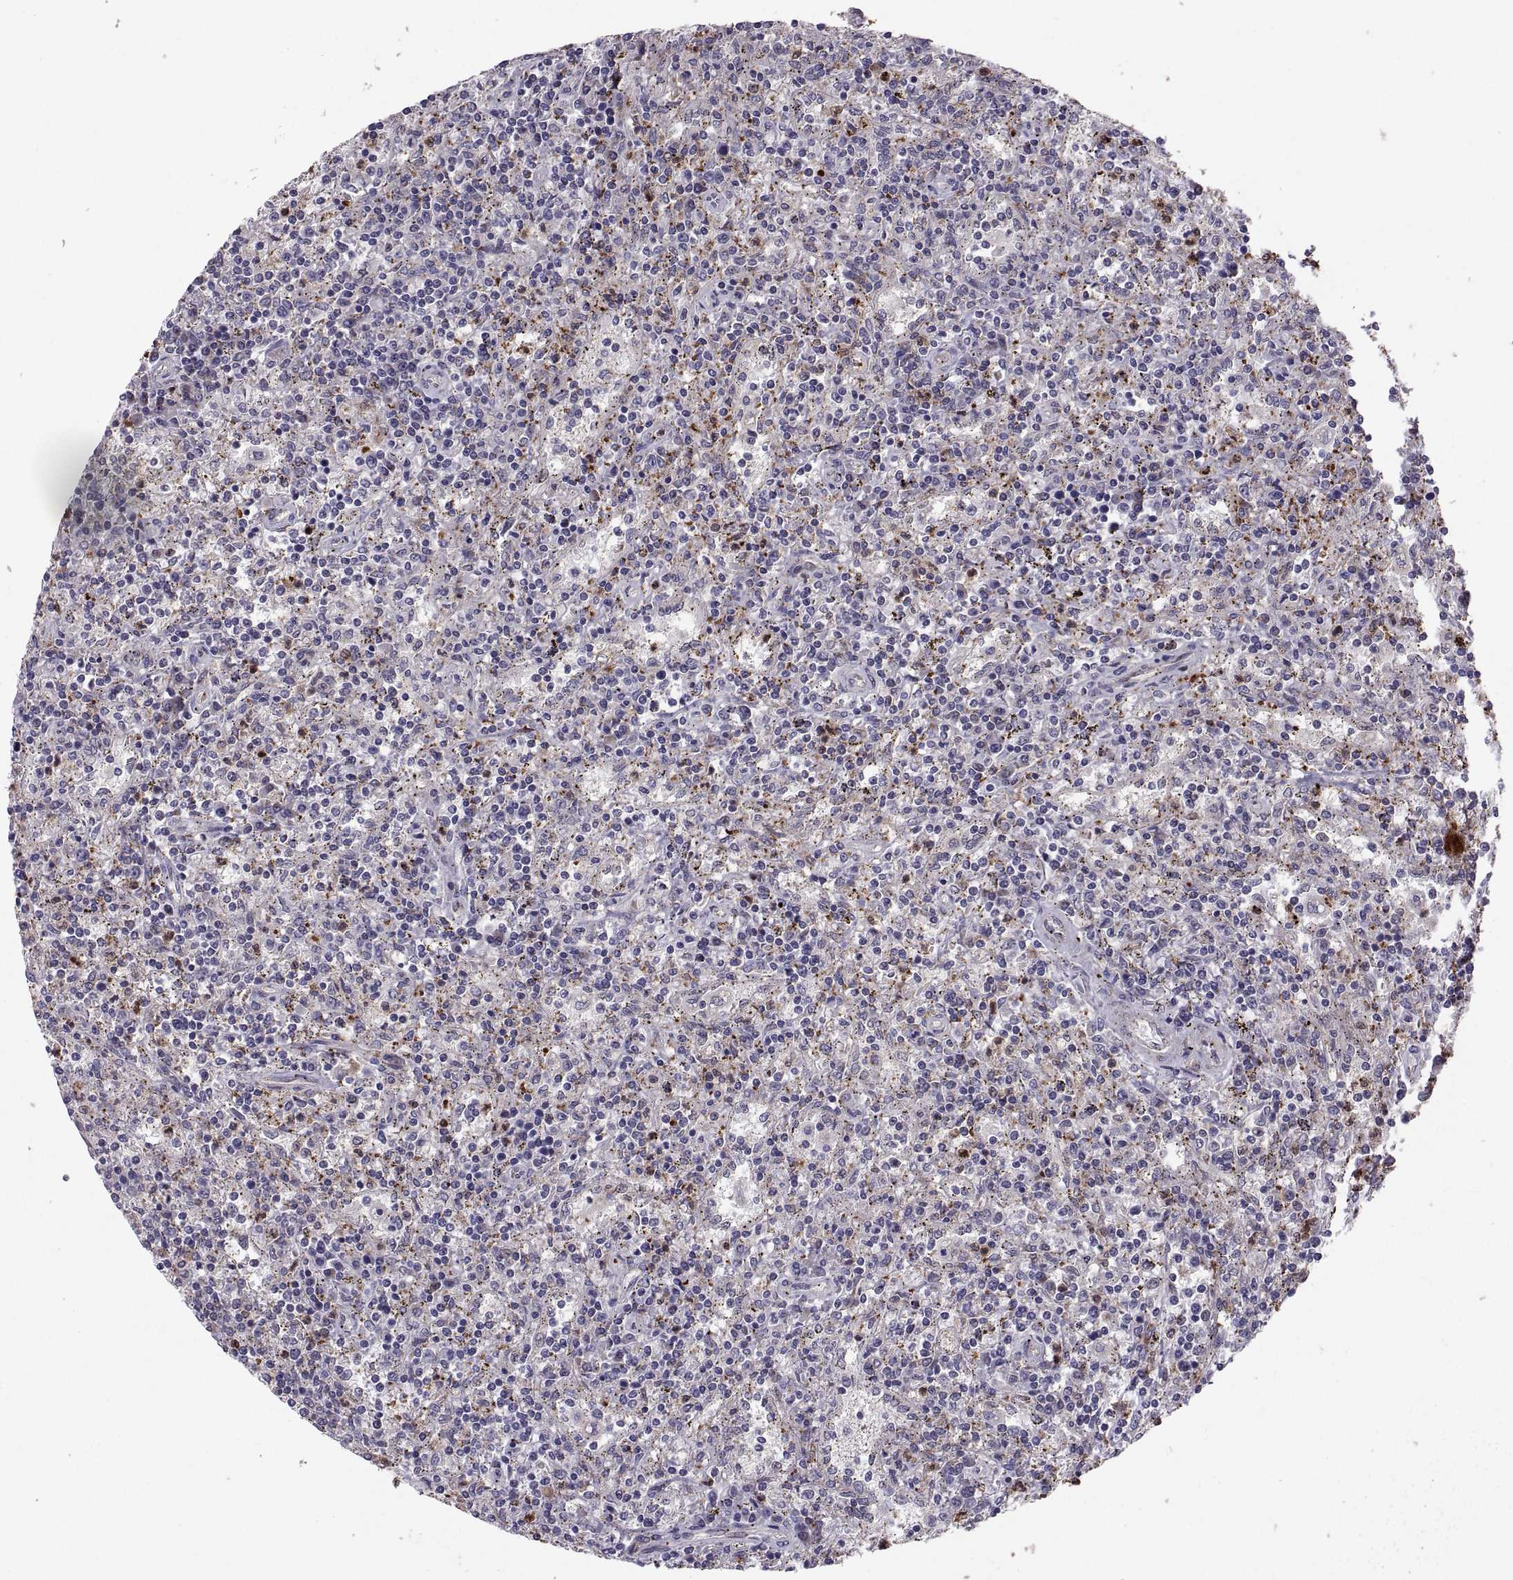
{"staining": {"intensity": "negative", "quantity": "none", "location": "none"}, "tissue": "lymphoma", "cell_type": "Tumor cells", "image_type": "cancer", "snomed": [{"axis": "morphology", "description": "Malignant lymphoma, non-Hodgkin's type, Low grade"}, {"axis": "topography", "description": "Spleen"}], "caption": "DAB (3,3'-diaminobenzidine) immunohistochemical staining of human lymphoma reveals no significant staining in tumor cells. (Immunohistochemistry, brightfield microscopy, high magnification).", "gene": "TESC", "patient": {"sex": "male", "age": 62}}